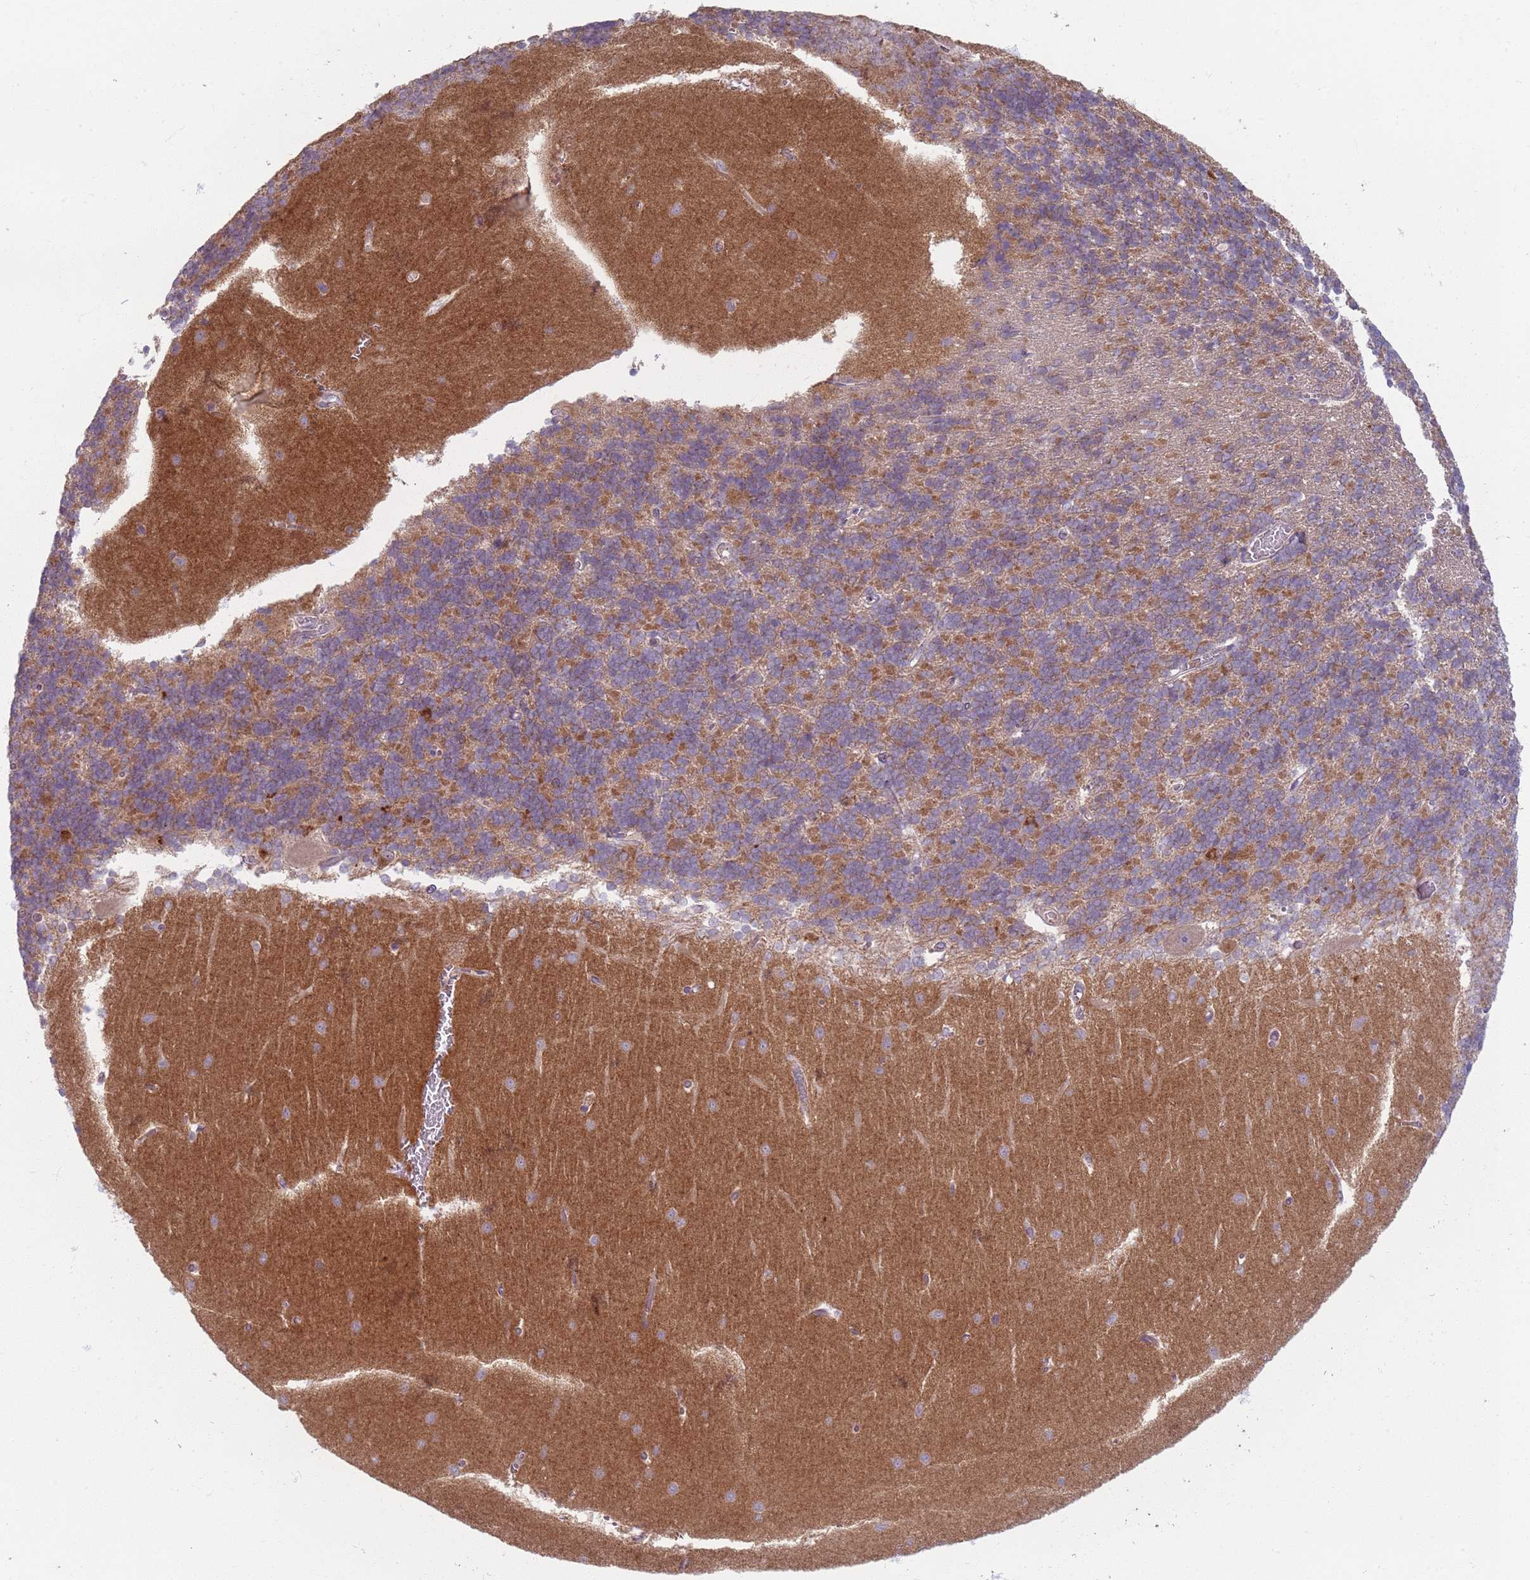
{"staining": {"intensity": "moderate", "quantity": "25%-75%", "location": "cytoplasmic/membranous"}, "tissue": "cerebellum", "cell_type": "Cells in granular layer", "image_type": "normal", "snomed": [{"axis": "morphology", "description": "Normal tissue, NOS"}, {"axis": "topography", "description": "Cerebellum"}], "caption": "Cerebellum was stained to show a protein in brown. There is medium levels of moderate cytoplasmic/membranous expression in approximately 25%-75% of cells in granular layer. Nuclei are stained in blue.", "gene": "ZDHHC2", "patient": {"sex": "male", "age": 37}}